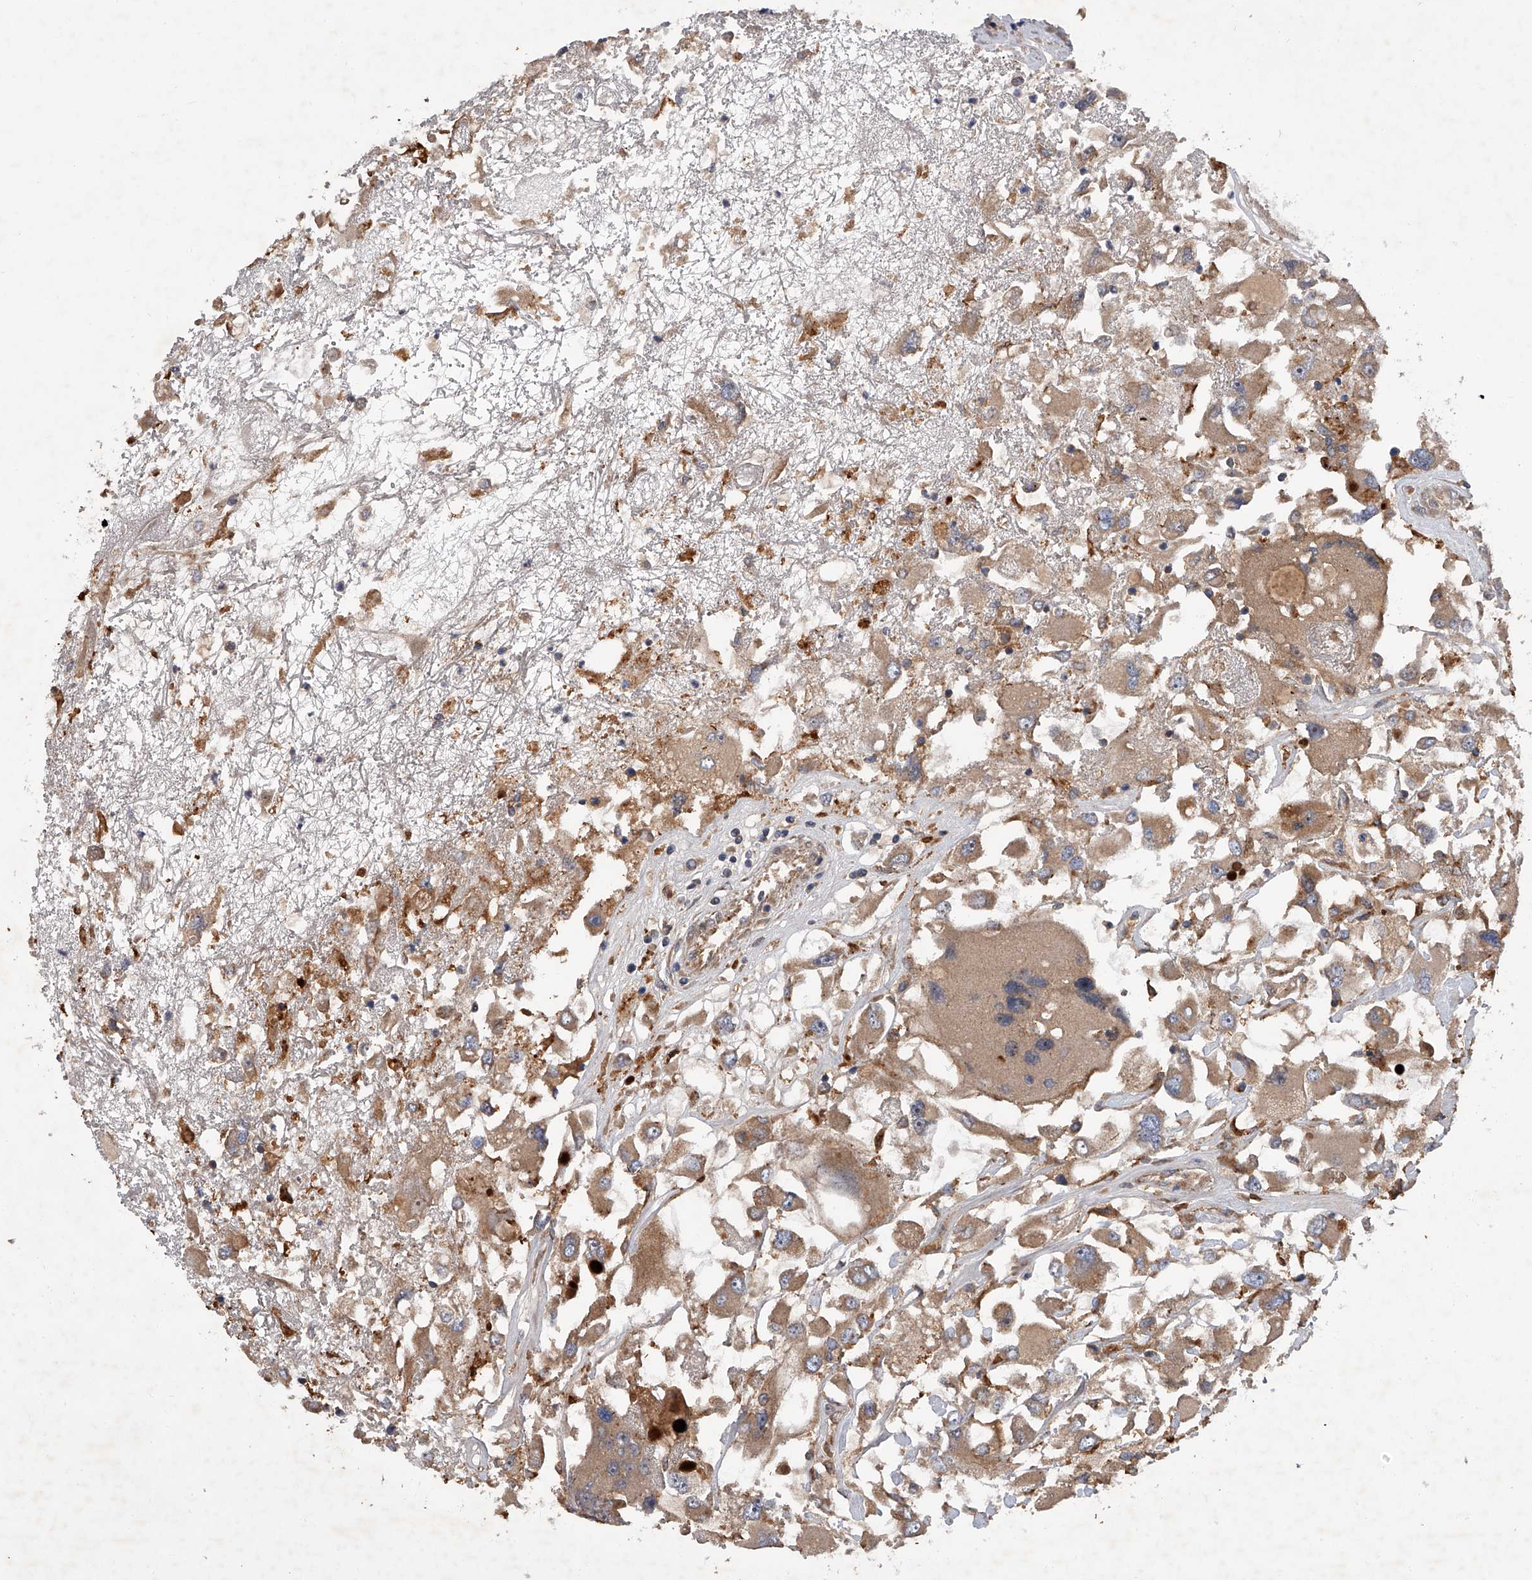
{"staining": {"intensity": "moderate", "quantity": ">75%", "location": "cytoplasmic/membranous"}, "tissue": "renal cancer", "cell_type": "Tumor cells", "image_type": "cancer", "snomed": [{"axis": "morphology", "description": "Adenocarcinoma, NOS"}, {"axis": "topography", "description": "Kidney"}], "caption": "Immunohistochemistry (IHC) micrograph of renal cancer (adenocarcinoma) stained for a protein (brown), which exhibits medium levels of moderate cytoplasmic/membranous staining in about >75% of tumor cells.", "gene": "USP47", "patient": {"sex": "female", "age": 52}}